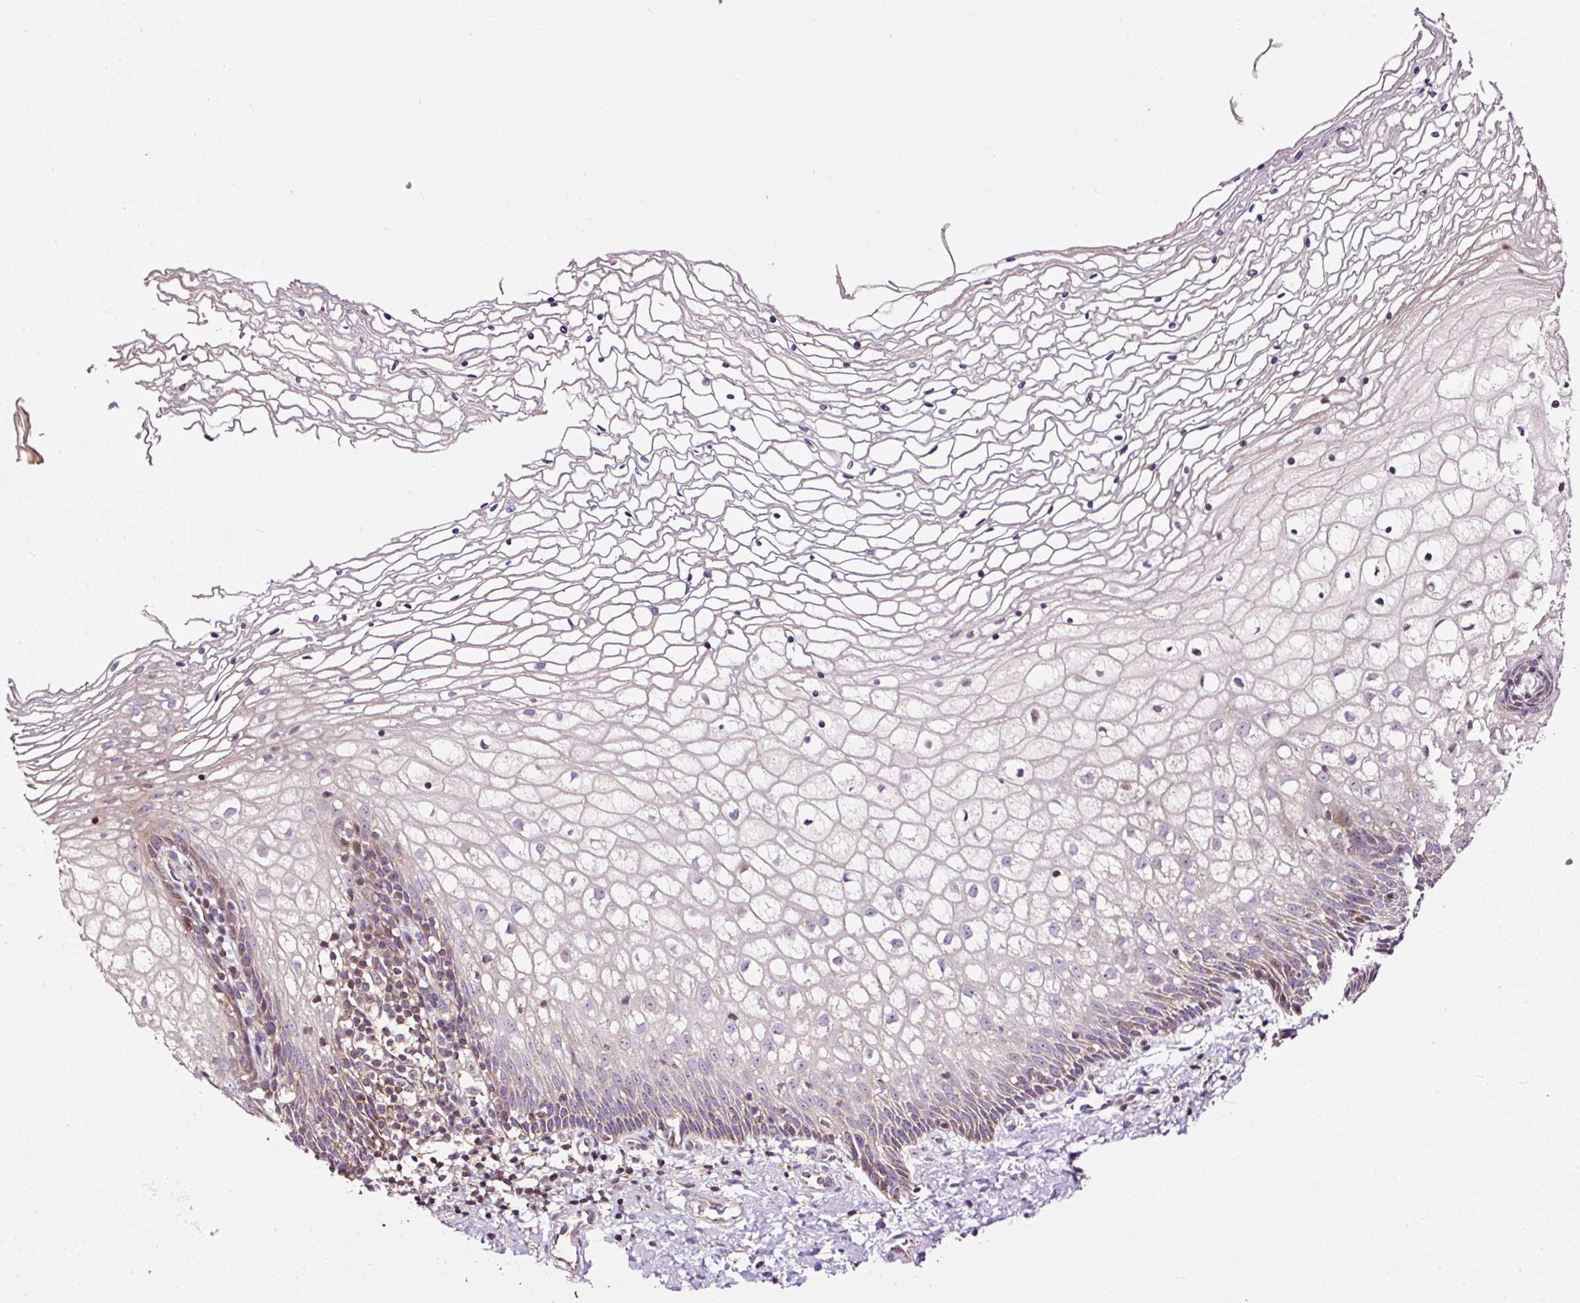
{"staining": {"intensity": "weak", "quantity": ">75%", "location": "cytoplasmic/membranous"}, "tissue": "cervix", "cell_type": "Glandular cells", "image_type": "normal", "snomed": [{"axis": "morphology", "description": "Normal tissue, NOS"}, {"axis": "topography", "description": "Cervix"}], "caption": "This image reveals immunohistochemistry (IHC) staining of normal cervix, with low weak cytoplasmic/membranous staining in about >75% of glandular cells.", "gene": "BOLA3", "patient": {"sex": "female", "age": 36}}